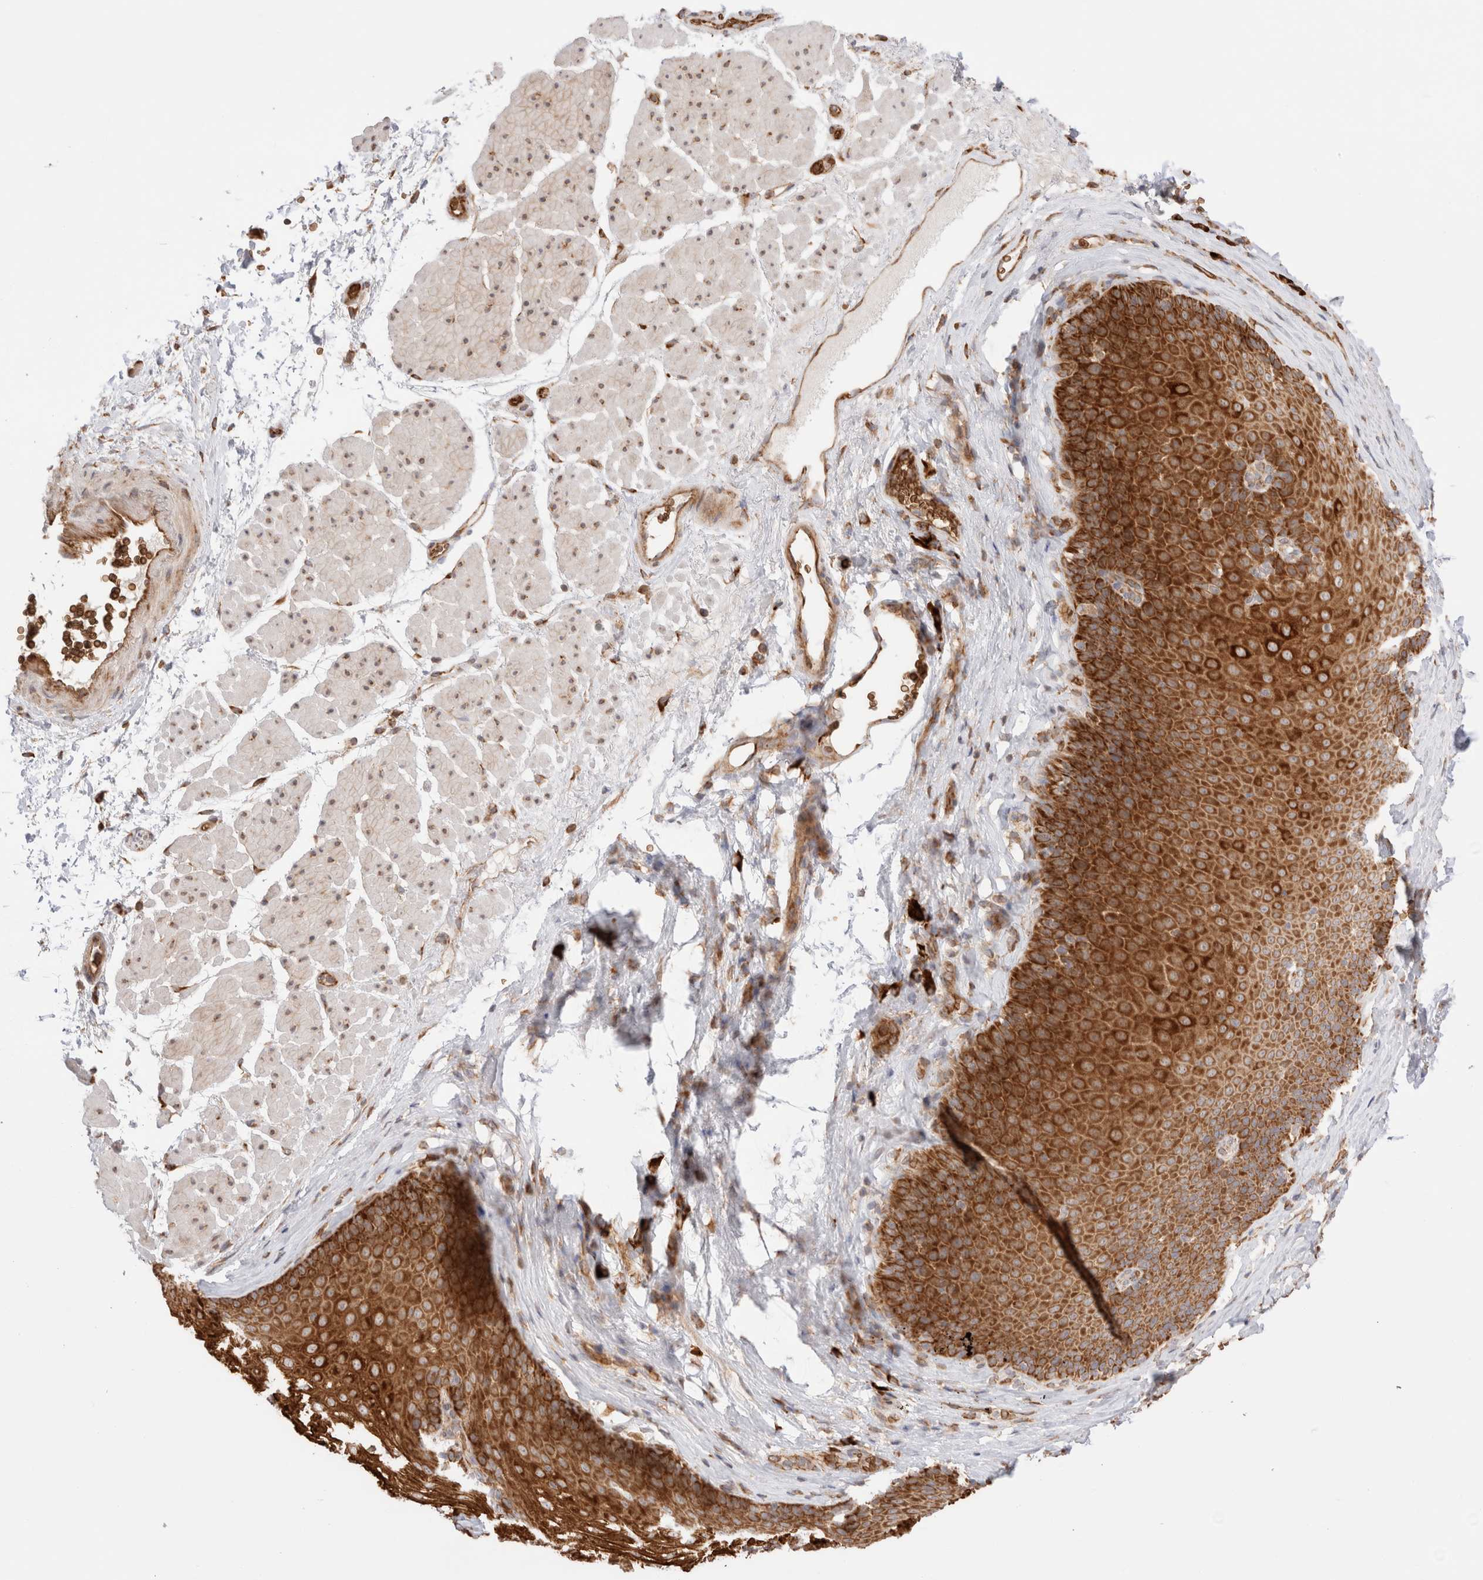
{"staining": {"intensity": "strong", "quantity": ">75%", "location": "cytoplasmic/membranous"}, "tissue": "esophagus", "cell_type": "Squamous epithelial cells", "image_type": "normal", "snomed": [{"axis": "morphology", "description": "Normal tissue, NOS"}, {"axis": "topography", "description": "Esophagus"}], "caption": "Immunohistochemical staining of normal esophagus reveals strong cytoplasmic/membranous protein expression in about >75% of squamous epithelial cells.", "gene": "UTS2B", "patient": {"sex": "female", "age": 66}}